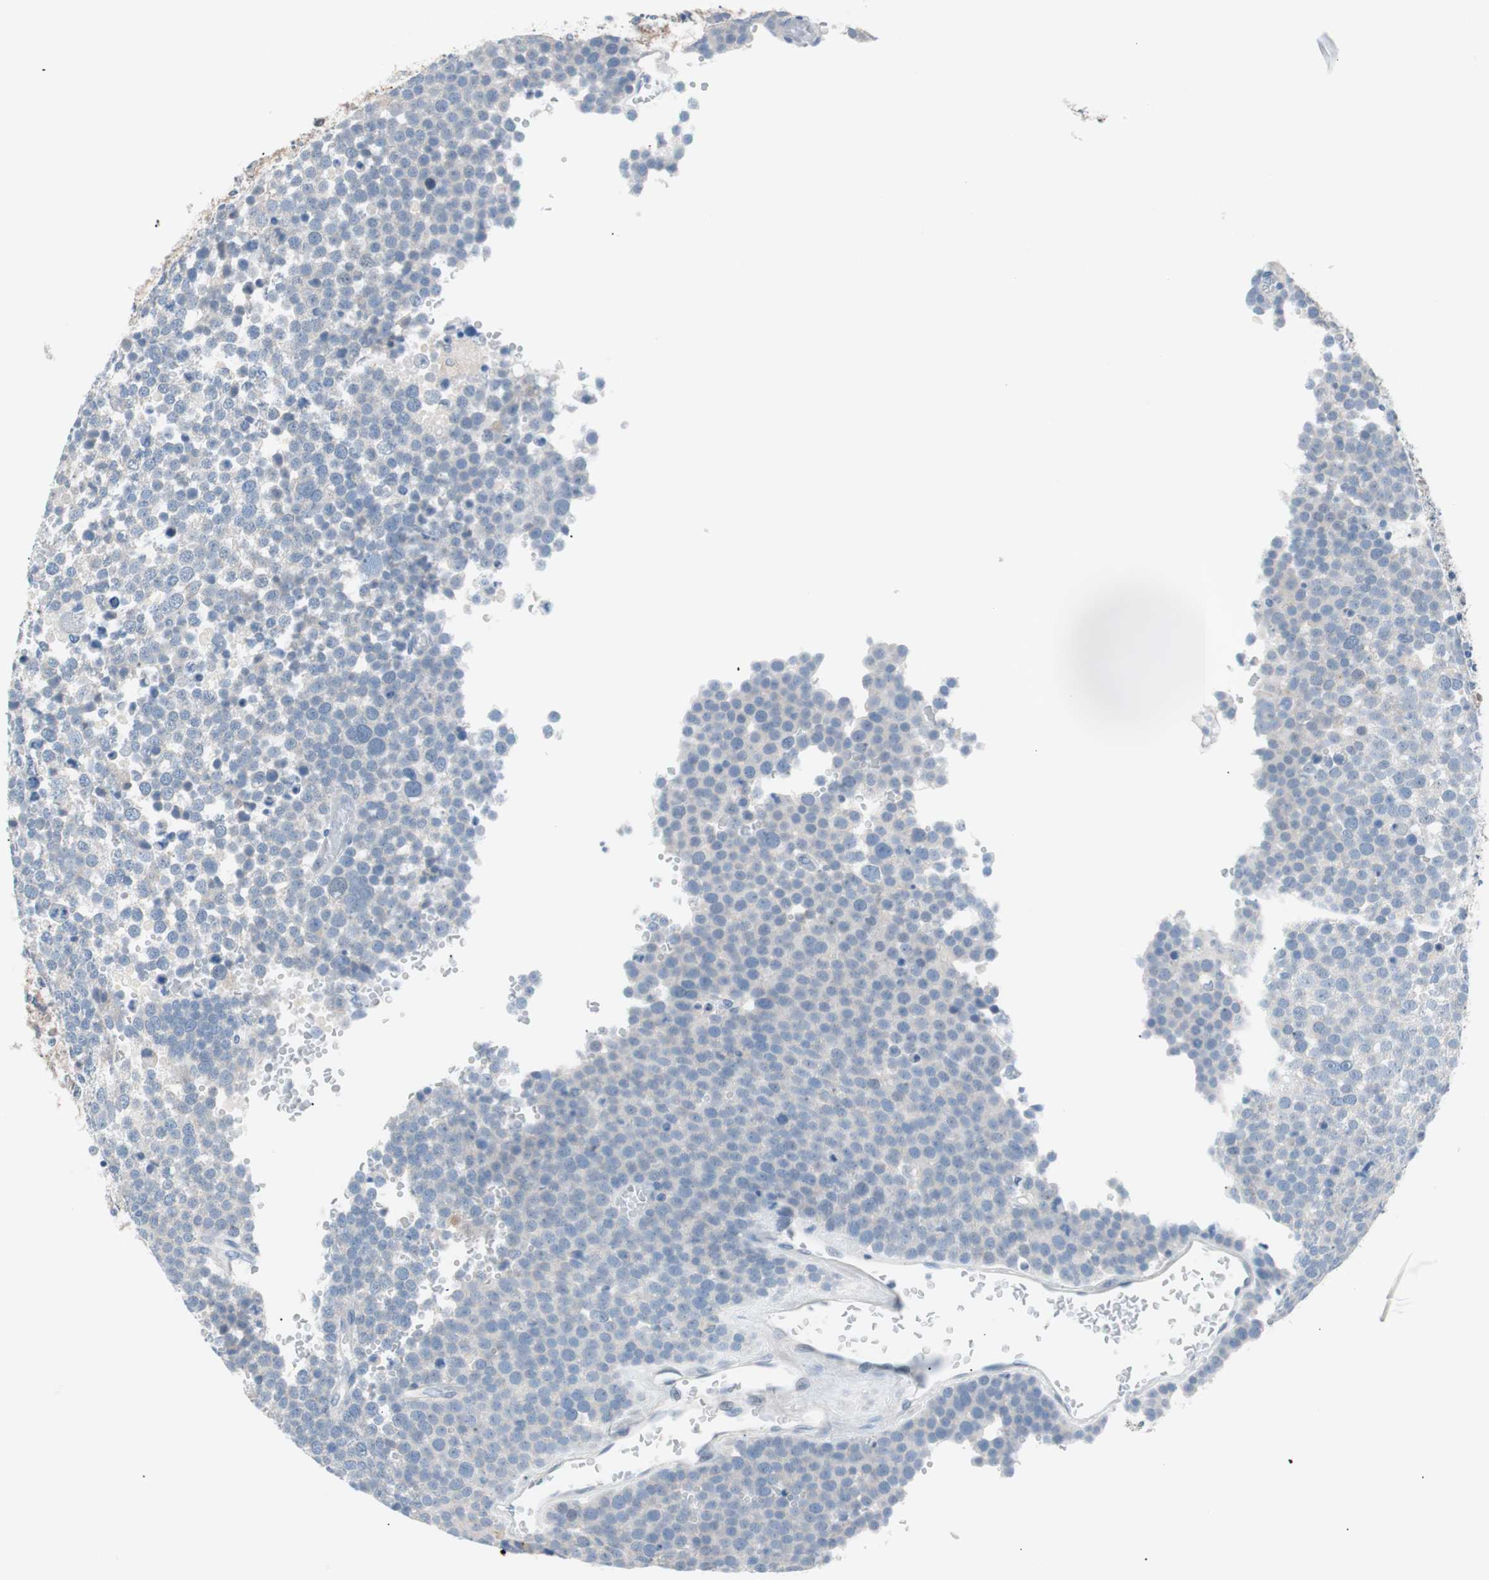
{"staining": {"intensity": "negative", "quantity": "none", "location": "none"}, "tissue": "testis cancer", "cell_type": "Tumor cells", "image_type": "cancer", "snomed": [{"axis": "morphology", "description": "Seminoma, NOS"}, {"axis": "topography", "description": "Testis"}], "caption": "Protein analysis of testis cancer (seminoma) displays no significant staining in tumor cells. The staining was performed using DAB to visualize the protein expression in brown, while the nuclei were stained in blue with hematoxylin (Magnification: 20x).", "gene": "VIL1", "patient": {"sex": "male", "age": 71}}